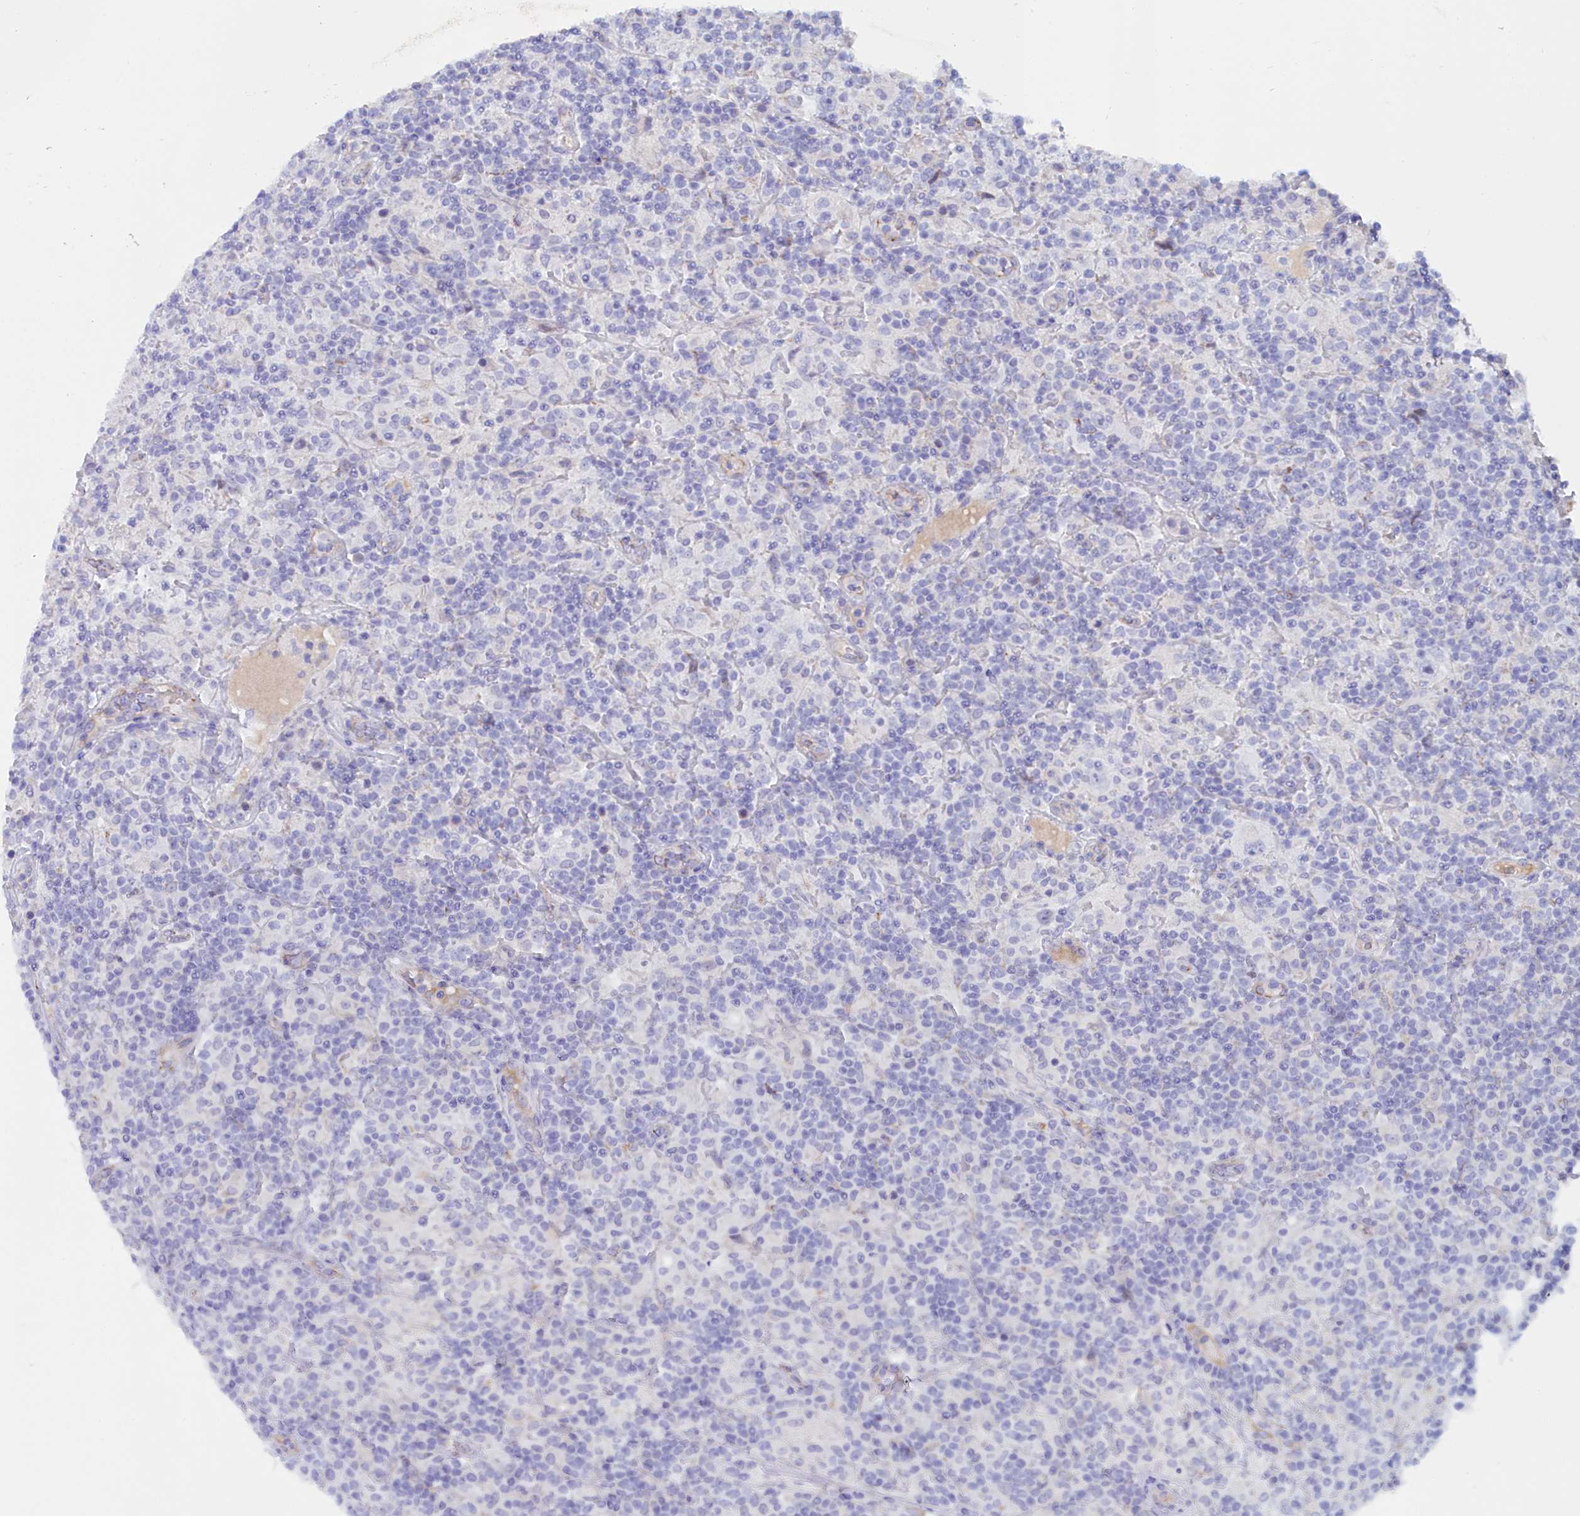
{"staining": {"intensity": "negative", "quantity": "none", "location": "none"}, "tissue": "lymphoma", "cell_type": "Tumor cells", "image_type": "cancer", "snomed": [{"axis": "morphology", "description": "Hodgkin's disease, NOS"}, {"axis": "topography", "description": "Lymph node"}], "caption": "Immunohistochemistry (IHC) of lymphoma demonstrates no staining in tumor cells.", "gene": "SLC49A3", "patient": {"sex": "male", "age": 70}}